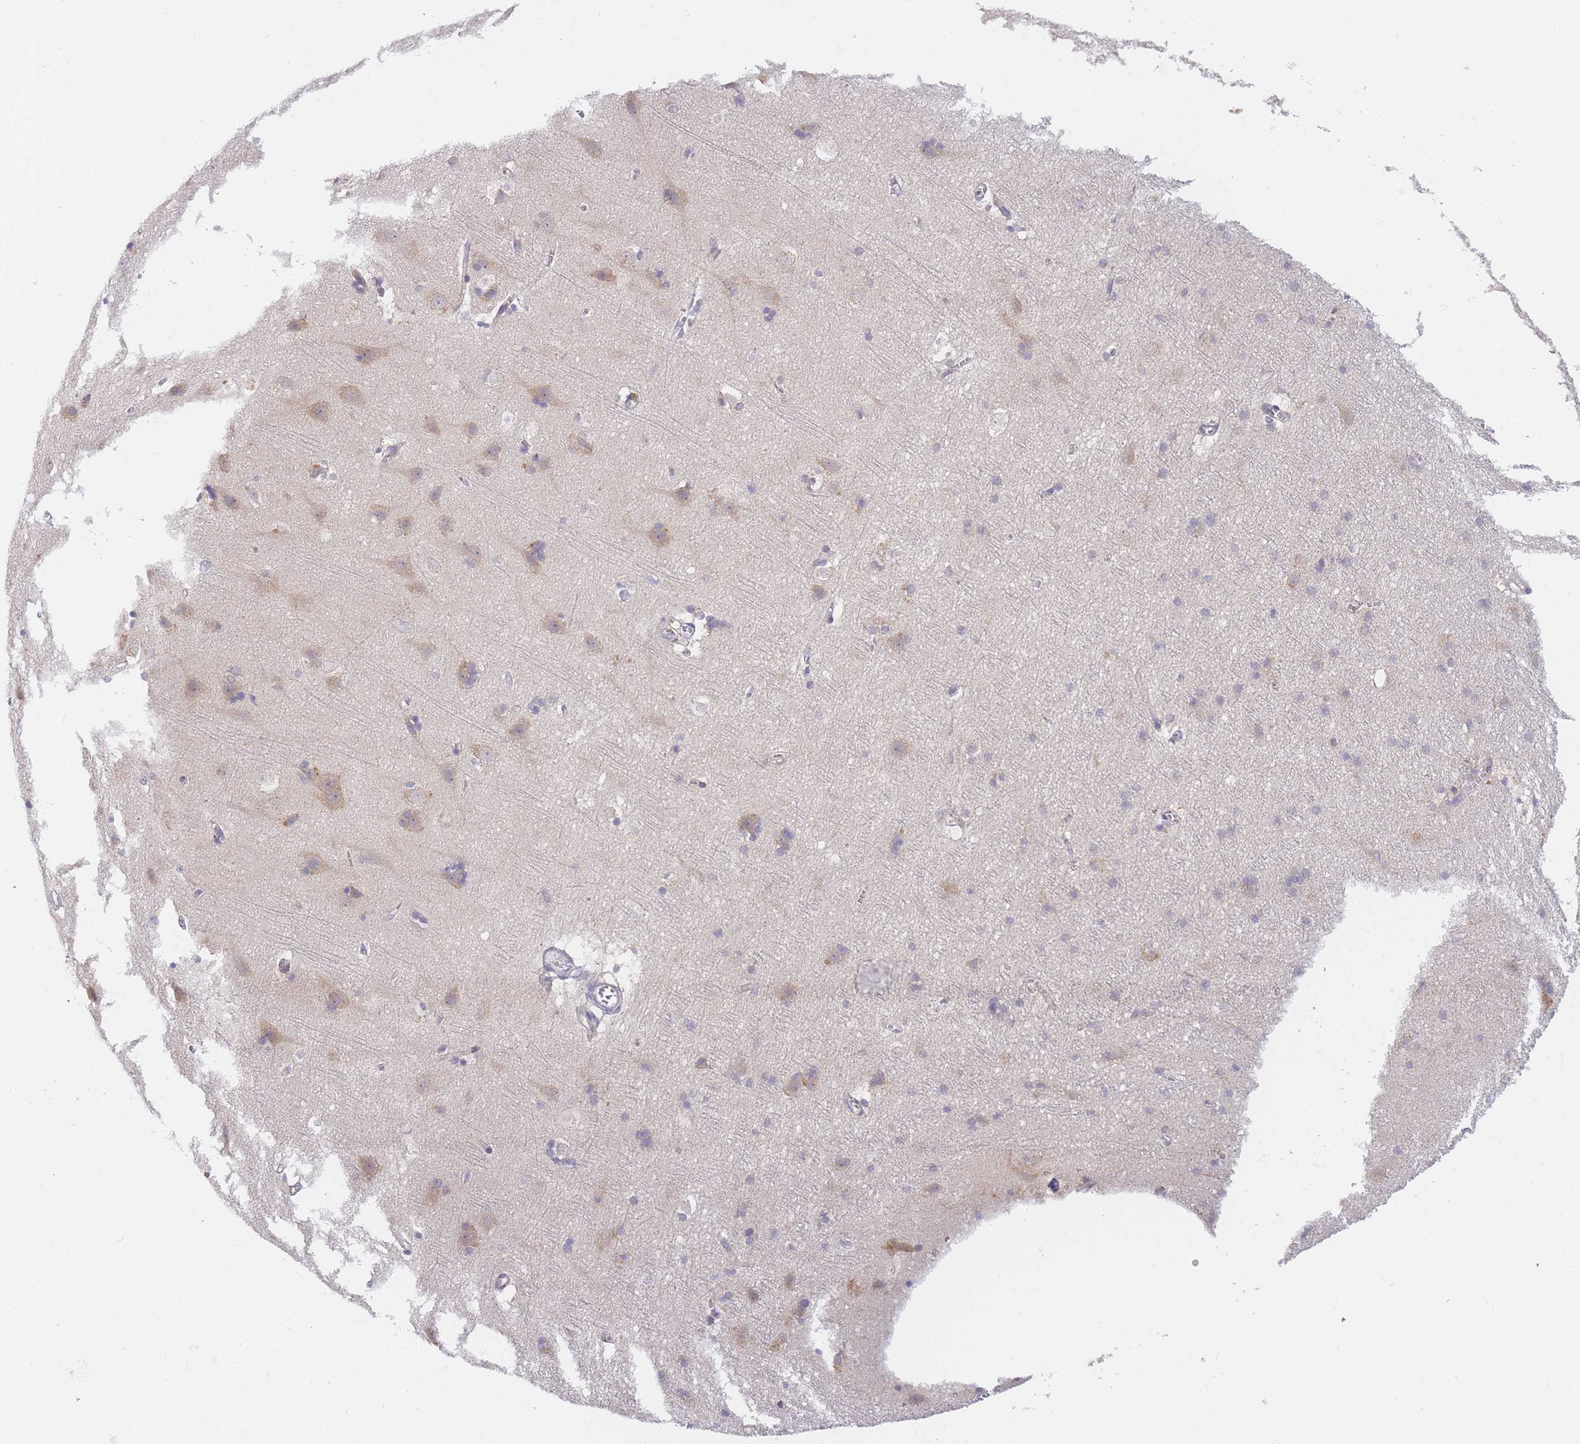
{"staining": {"intensity": "negative", "quantity": "none", "location": "none"}, "tissue": "cerebral cortex", "cell_type": "Endothelial cells", "image_type": "normal", "snomed": [{"axis": "morphology", "description": "Normal tissue, NOS"}, {"axis": "topography", "description": "Cerebral cortex"}], "caption": "DAB immunohistochemical staining of unremarkable human cerebral cortex displays no significant staining in endothelial cells. (Immunohistochemistry (ihc), brightfield microscopy, high magnification).", "gene": "ZNF577", "patient": {"sex": "male", "age": 54}}